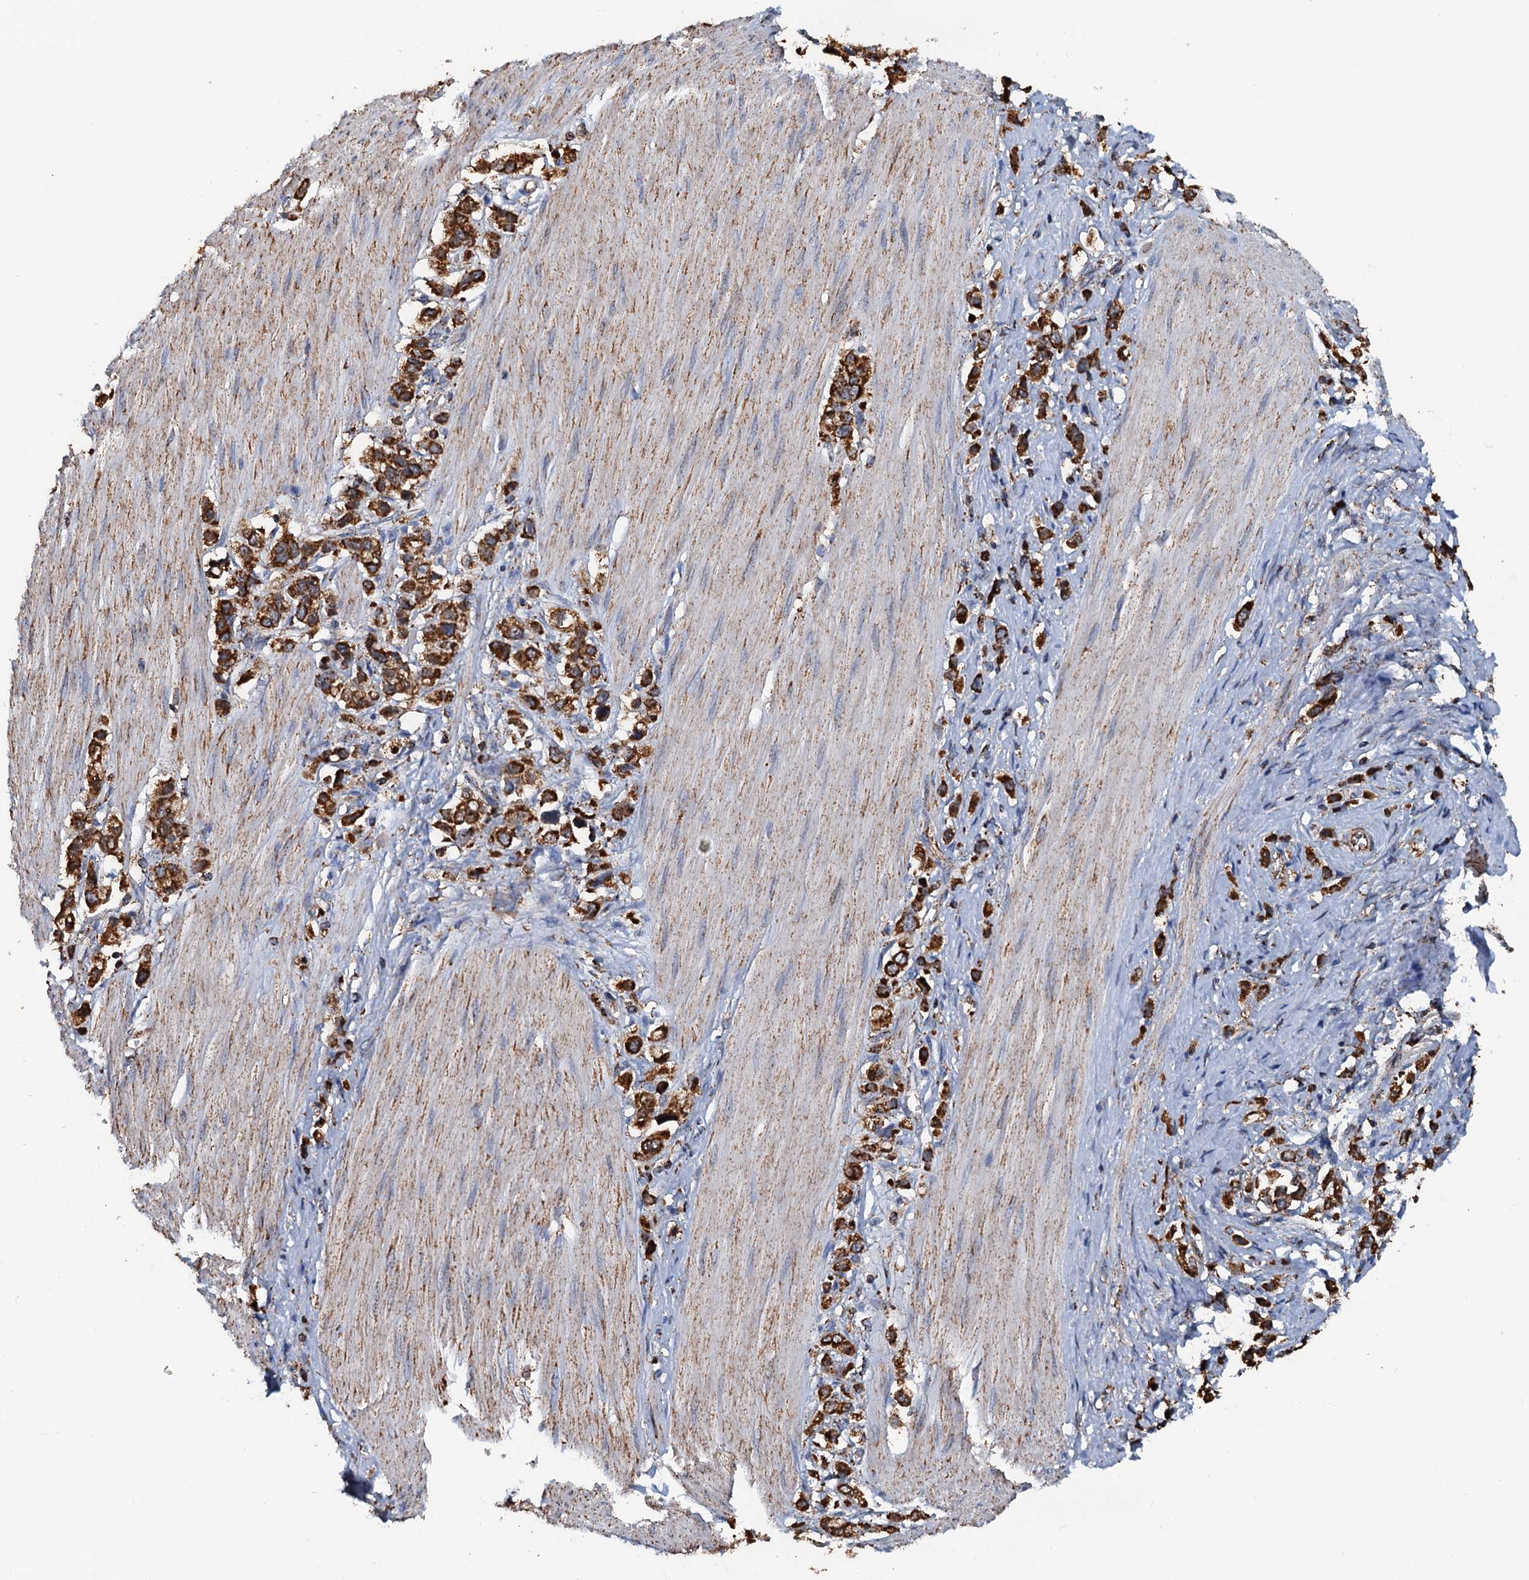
{"staining": {"intensity": "strong", "quantity": ">75%", "location": "cytoplasmic/membranous"}, "tissue": "stomach cancer", "cell_type": "Tumor cells", "image_type": "cancer", "snomed": [{"axis": "morphology", "description": "Adenocarcinoma, NOS"}, {"axis": "topography", "description": "Stomach"}], "caption": "Protein expression analysis of stomach adenocarcinoma exhibits strong cytoplasmic/membranous staining in about >75% of tumor cells.", "gene": "AAGAB", "patient": {"sex": "female", "age": 65}}